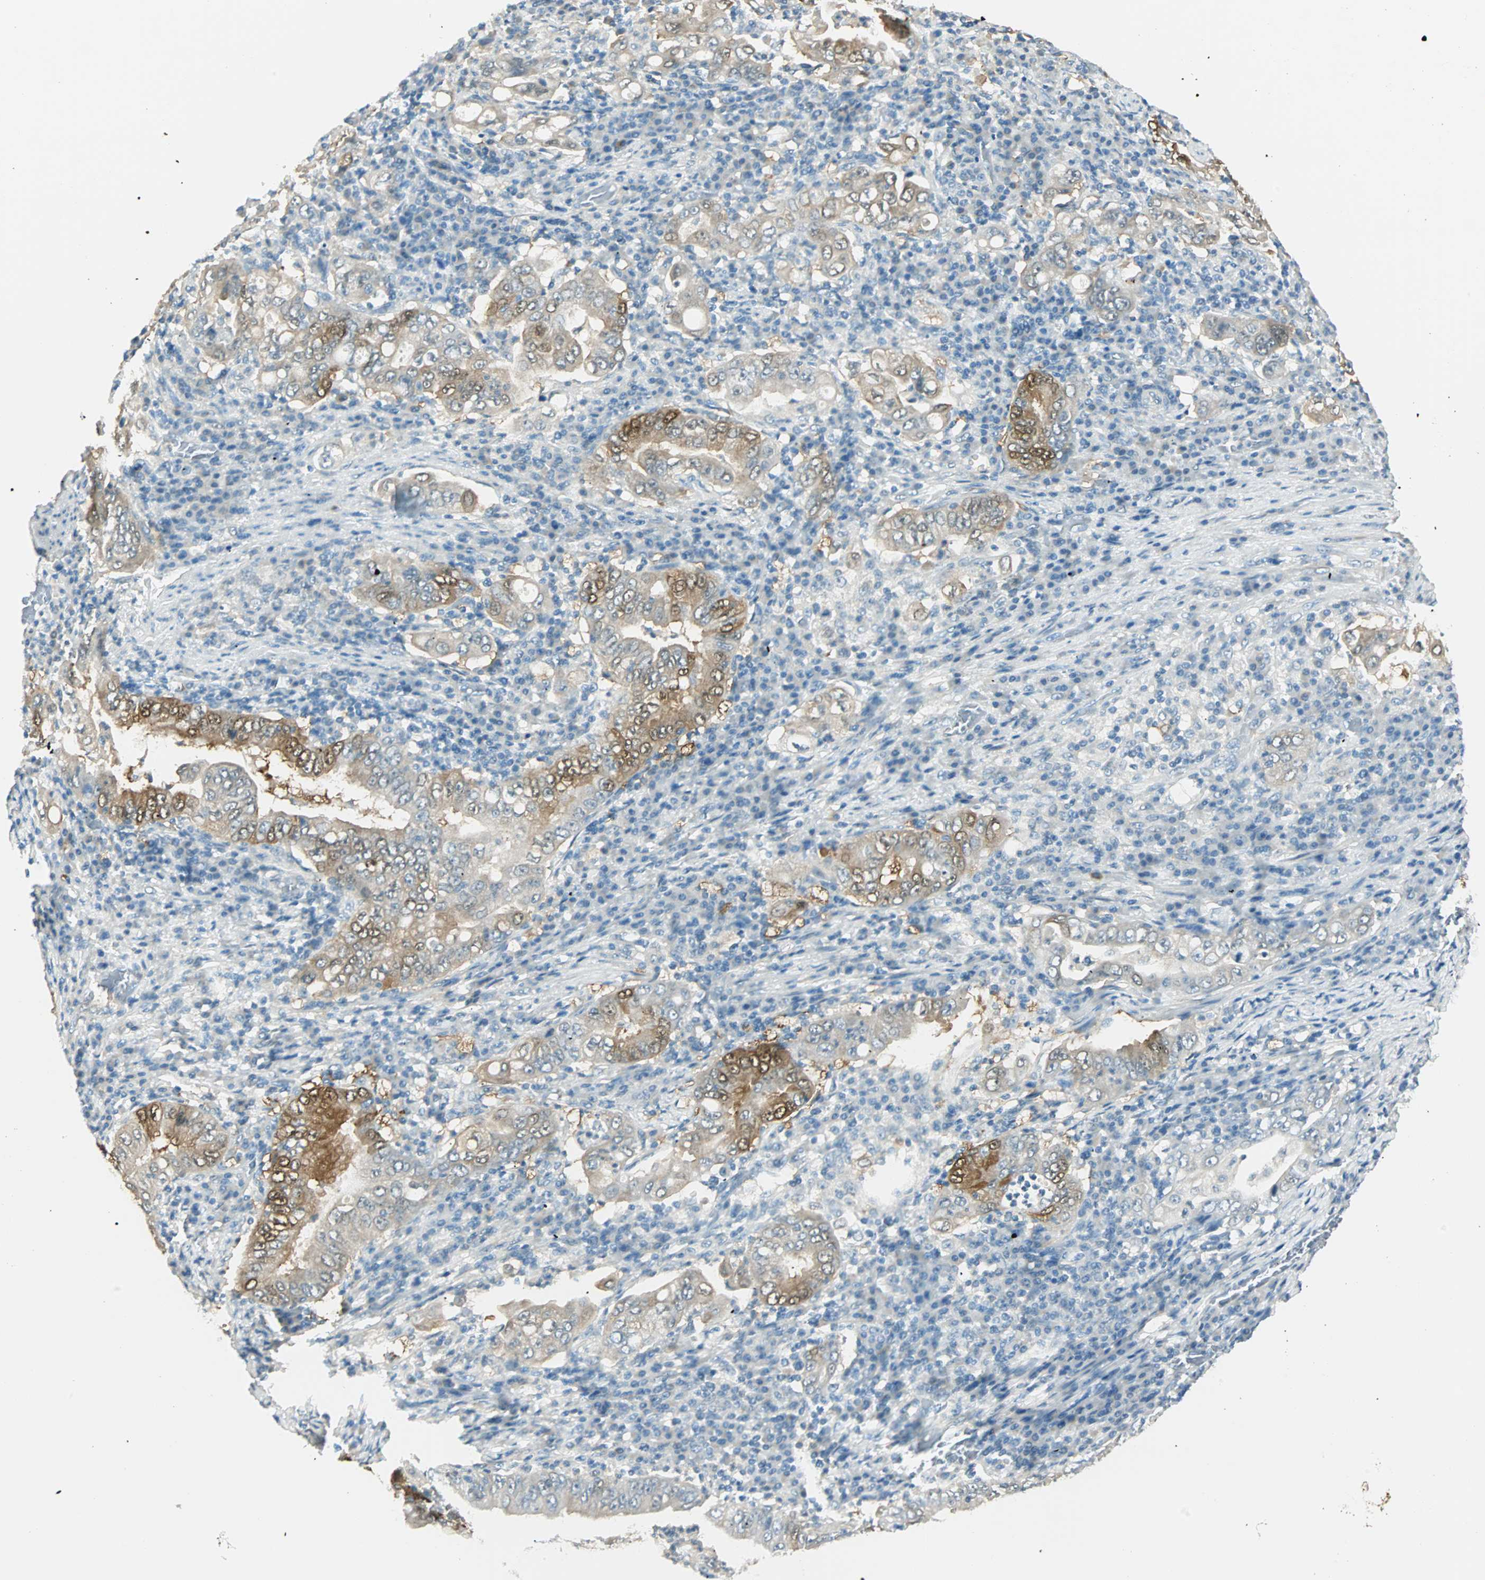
{"staining": {"intensity": "strong", "quantity": ">75%", "location": "cytoplasmic/membranous,nuclear"}, "tissue": "stomach cancer", "cell_type": "Tumor cells", "image_type": "cancer", "snomed": [{"axis": "morphology", "description": "Normal tissue, NOS"}, {"axis": "morphology", "description": "Adenocarcinoma, NOS"}, {"axis": "topography", "description": "Esophagus"}, {"axis": "topography", "description": "Stomach, upper"}, {"axis": "topography", "description": "Peripheral nerve tissue"}], "caption": "A high-resolution photomicrograph shows immunohistochemistry staining of adenocarcinoma (stomach), which displays strong cytoplasmic/membranous and nuclear positivity in approximately >75% of tumor cells. (brown staining indicates protein expression, while blue staining denotes nuclei).", "gene": "S100A1", "patient": {"sex": "male", "age": 62}}